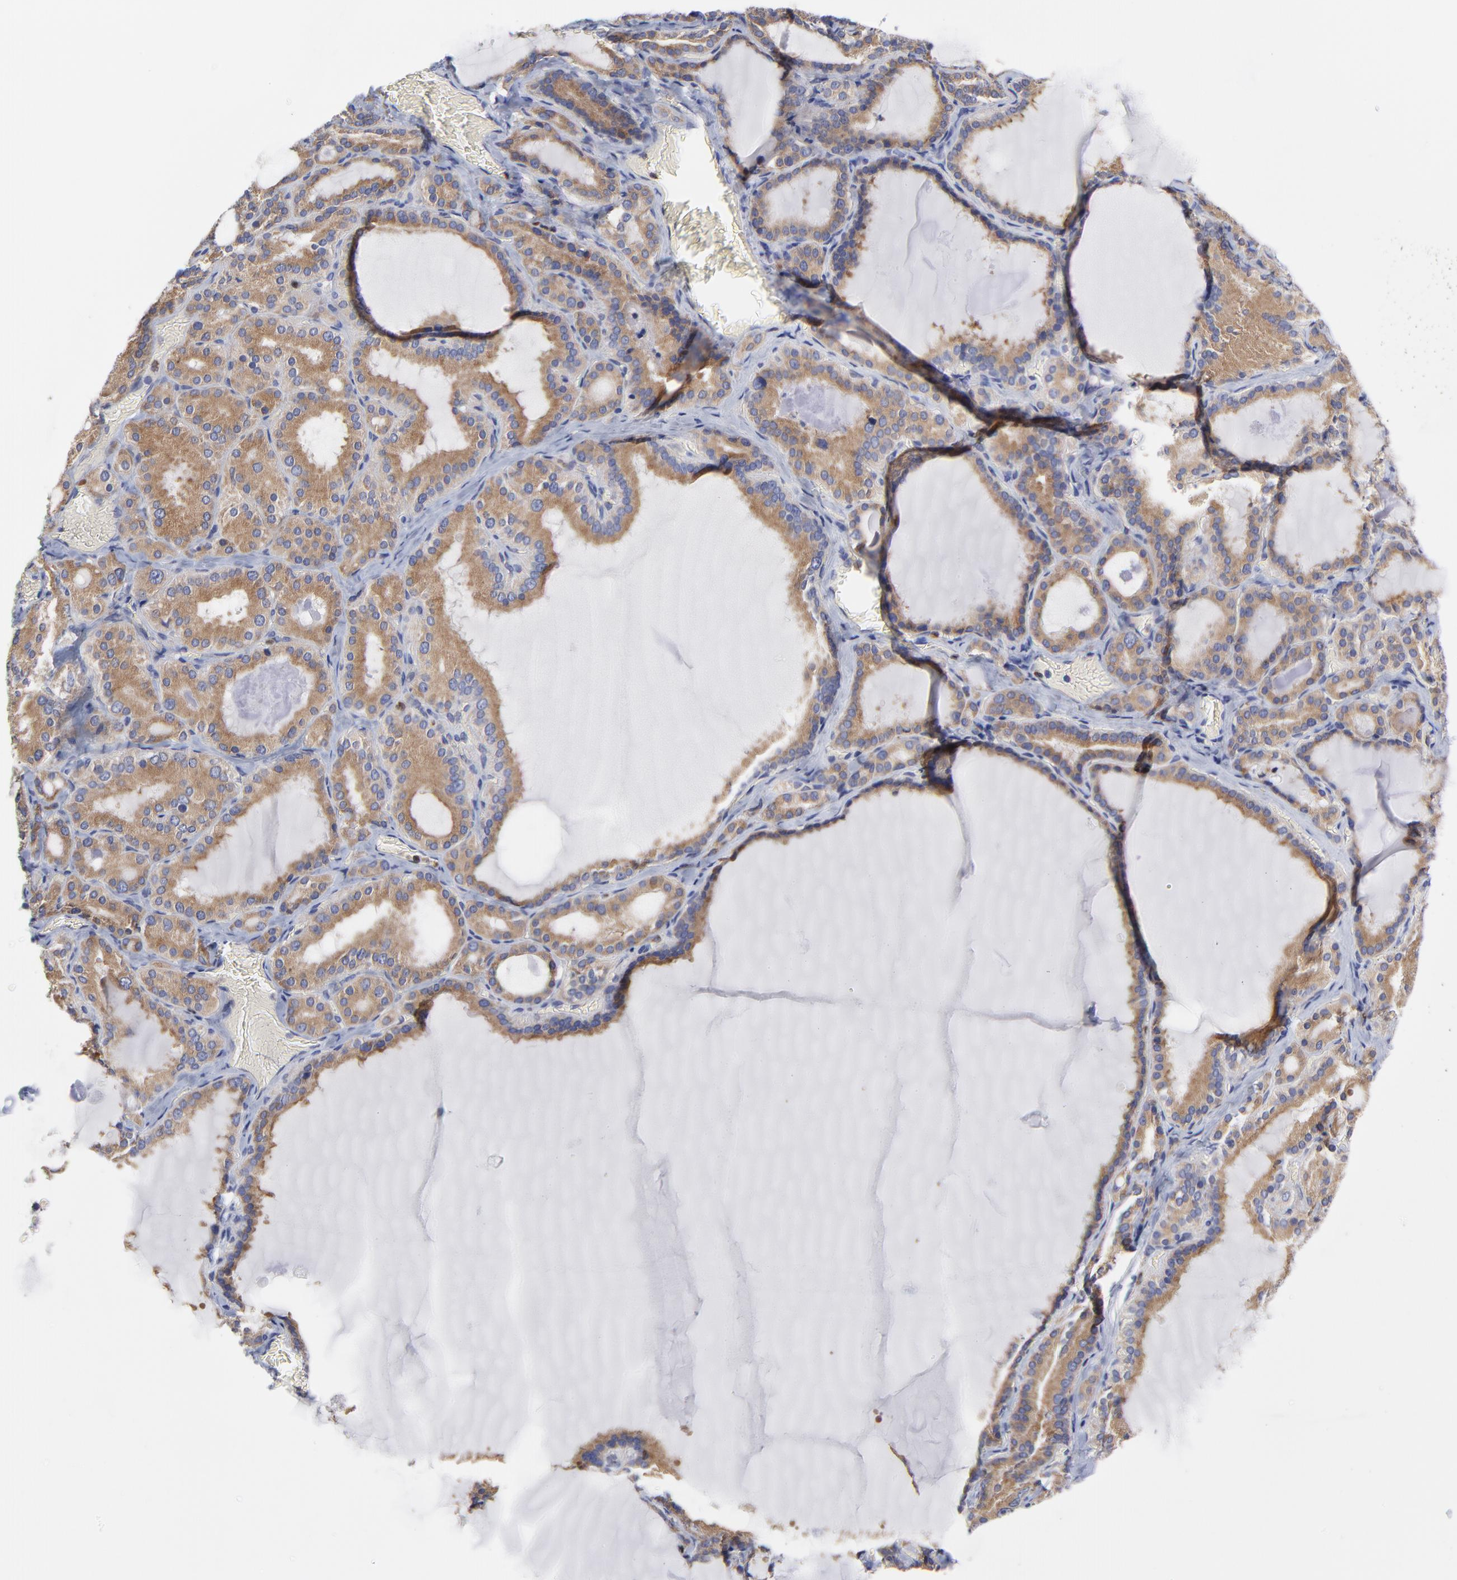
{"staining": {"intensity": "moderate", "quantity": ">75%", "location": "cytoplasmic/membranous"}, "tissue": "thyroid gland", "cell_type": "Glandular cells", "image_type": "normal", "snomed": [{"axis": "morphology", "description": "Normal tissue, NOS"}, {"axis": "topography", "description": "Thyroid gland"}], "caption": "Immunohistochemical staining of unremarkable thyroid gland shows medium levels of moderate cytoplasmic/membranous expression in approximately >75% of glandular cells.", "gene": "MOSPD2", "patient": {"sex": "female", "age": 33}}